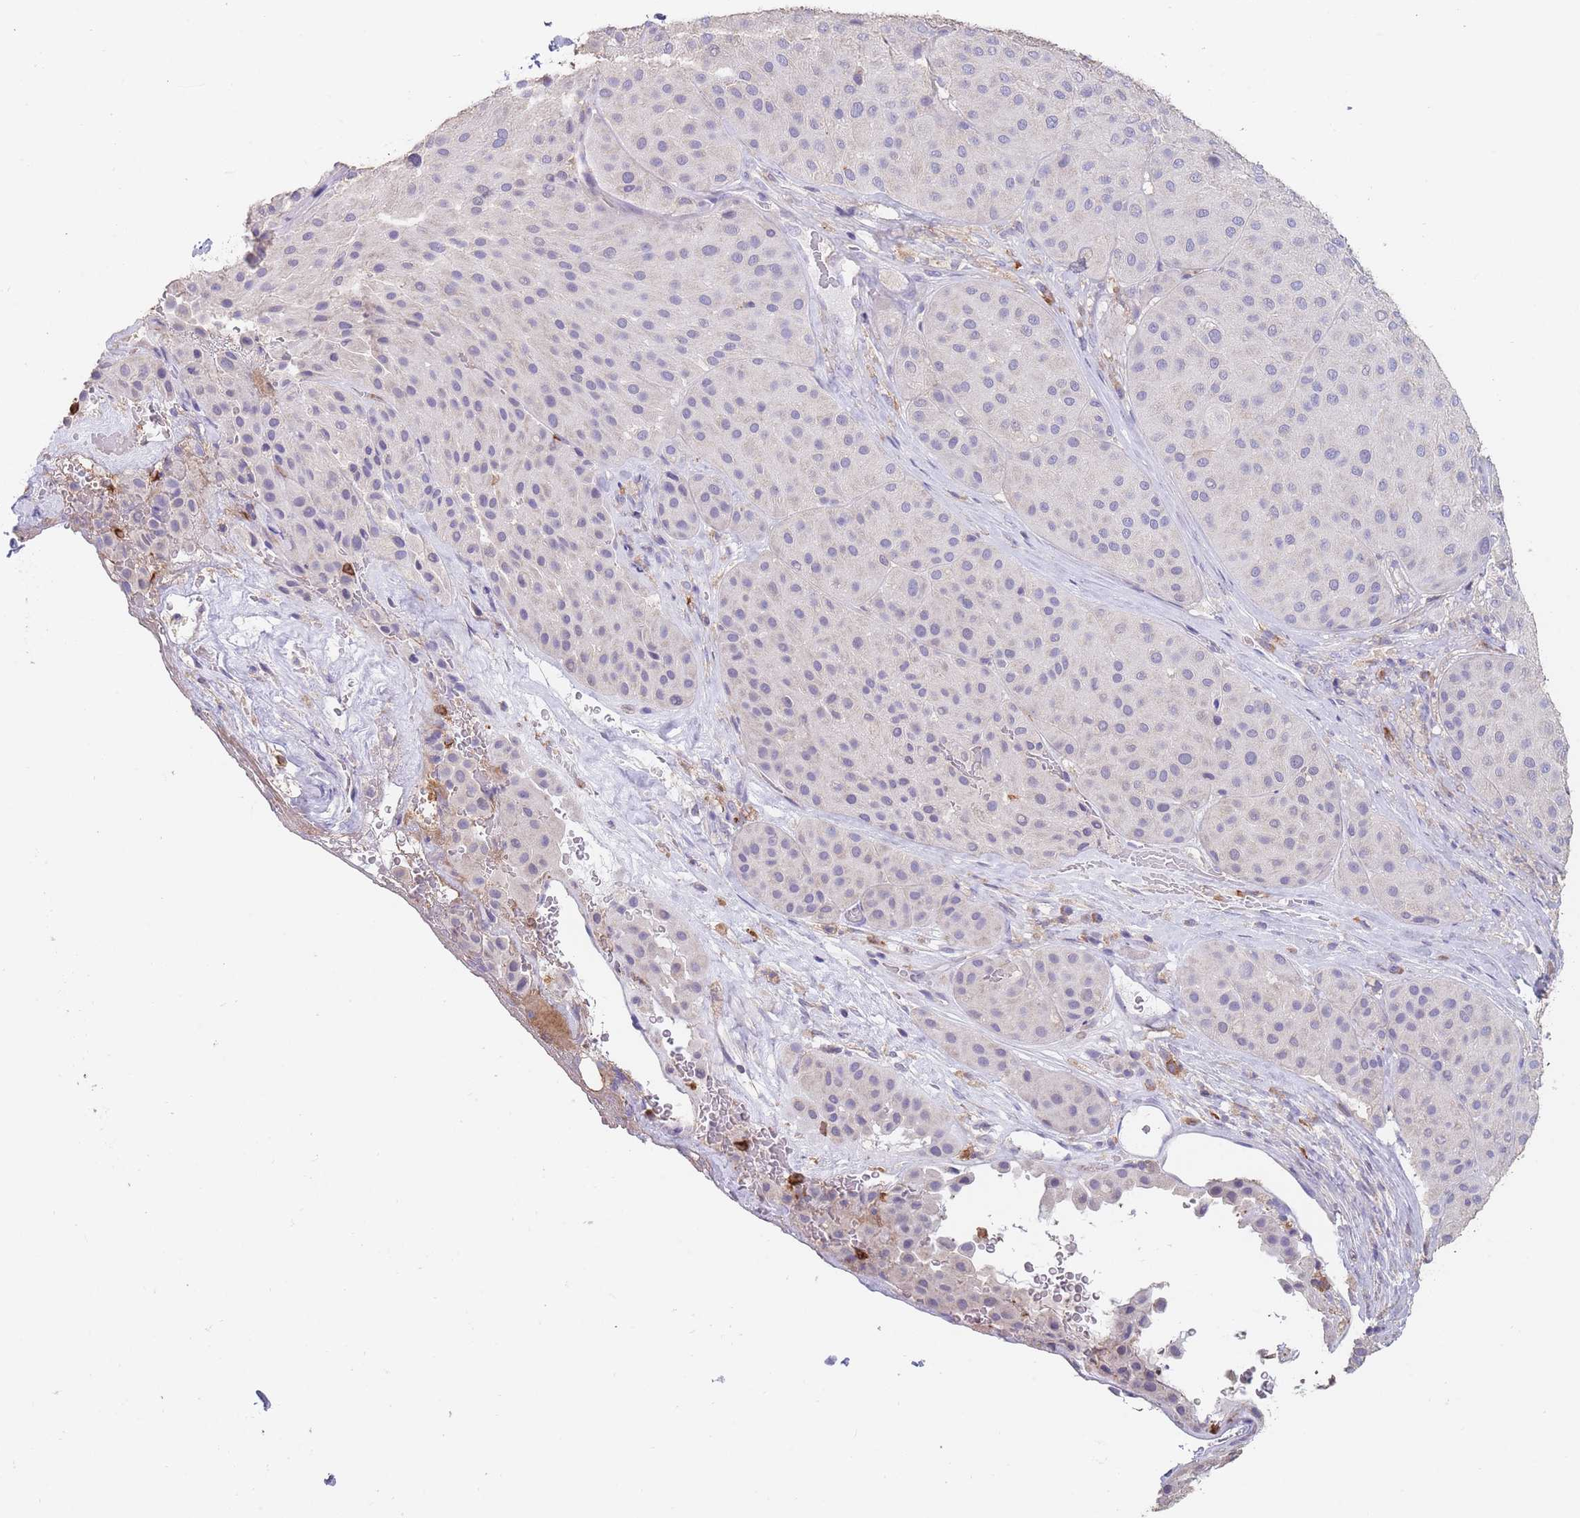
{"staining": {"intensity": "negative", "quantity": "none", "location": "none"}, "tissue": "melanoma", "cell_type": "Tumor cells", "image_type": "cancer", "snomed": [{"axis": "morphology", "description": "Malignant melanoma, Metastatic site"}, {"axis": "topography", "description": "Smooth muscle"}], "caption": "Immunohistochemistry (IHC) image of malignant melanoma (metastatic site) stained for a protein (brown), which exhibits no positivity in tumor cells.", "gene": "CLEC12A", "patient": {"sex": "male", "age": 41}}